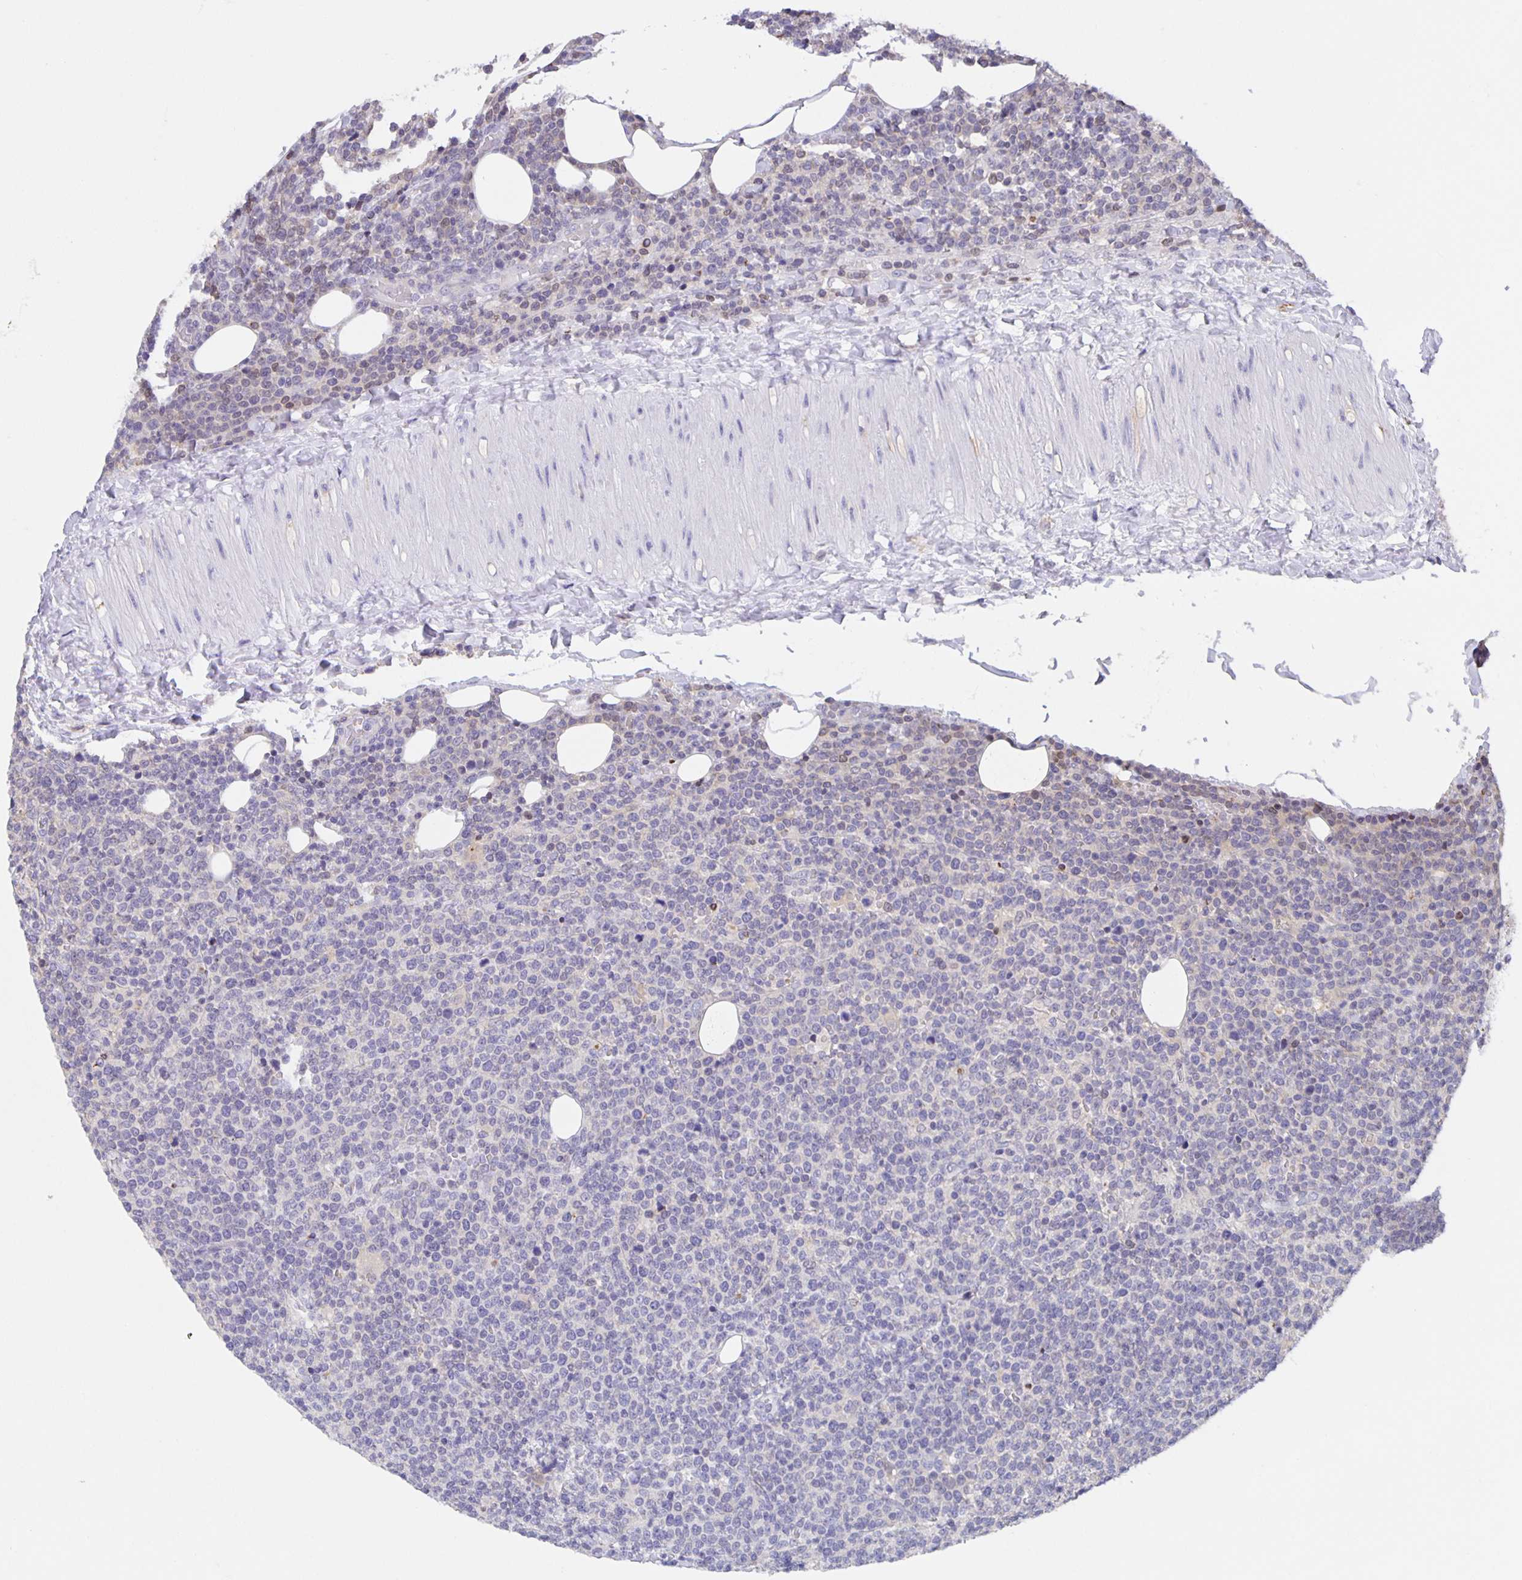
{"staining": {"intensity": "negative", "quantity": "none", "location": "none"}, "tissue": "lymphoma", "cell_type": "Tumor cells", "image_type": "cancer", "snomed": [{"axis": "morphology", "description": "Malignant lymphoma, non-Hodgkin's type, High grade"}, {"axis": "topography", "description": "Lymph node"}], "caption": "The immunohistochemistry histopathology image has no significant positivity in tumor cells of lymphoma tissue.", "gene": "MARCHF6", "patient": {"sex": "male", "age": 61}}